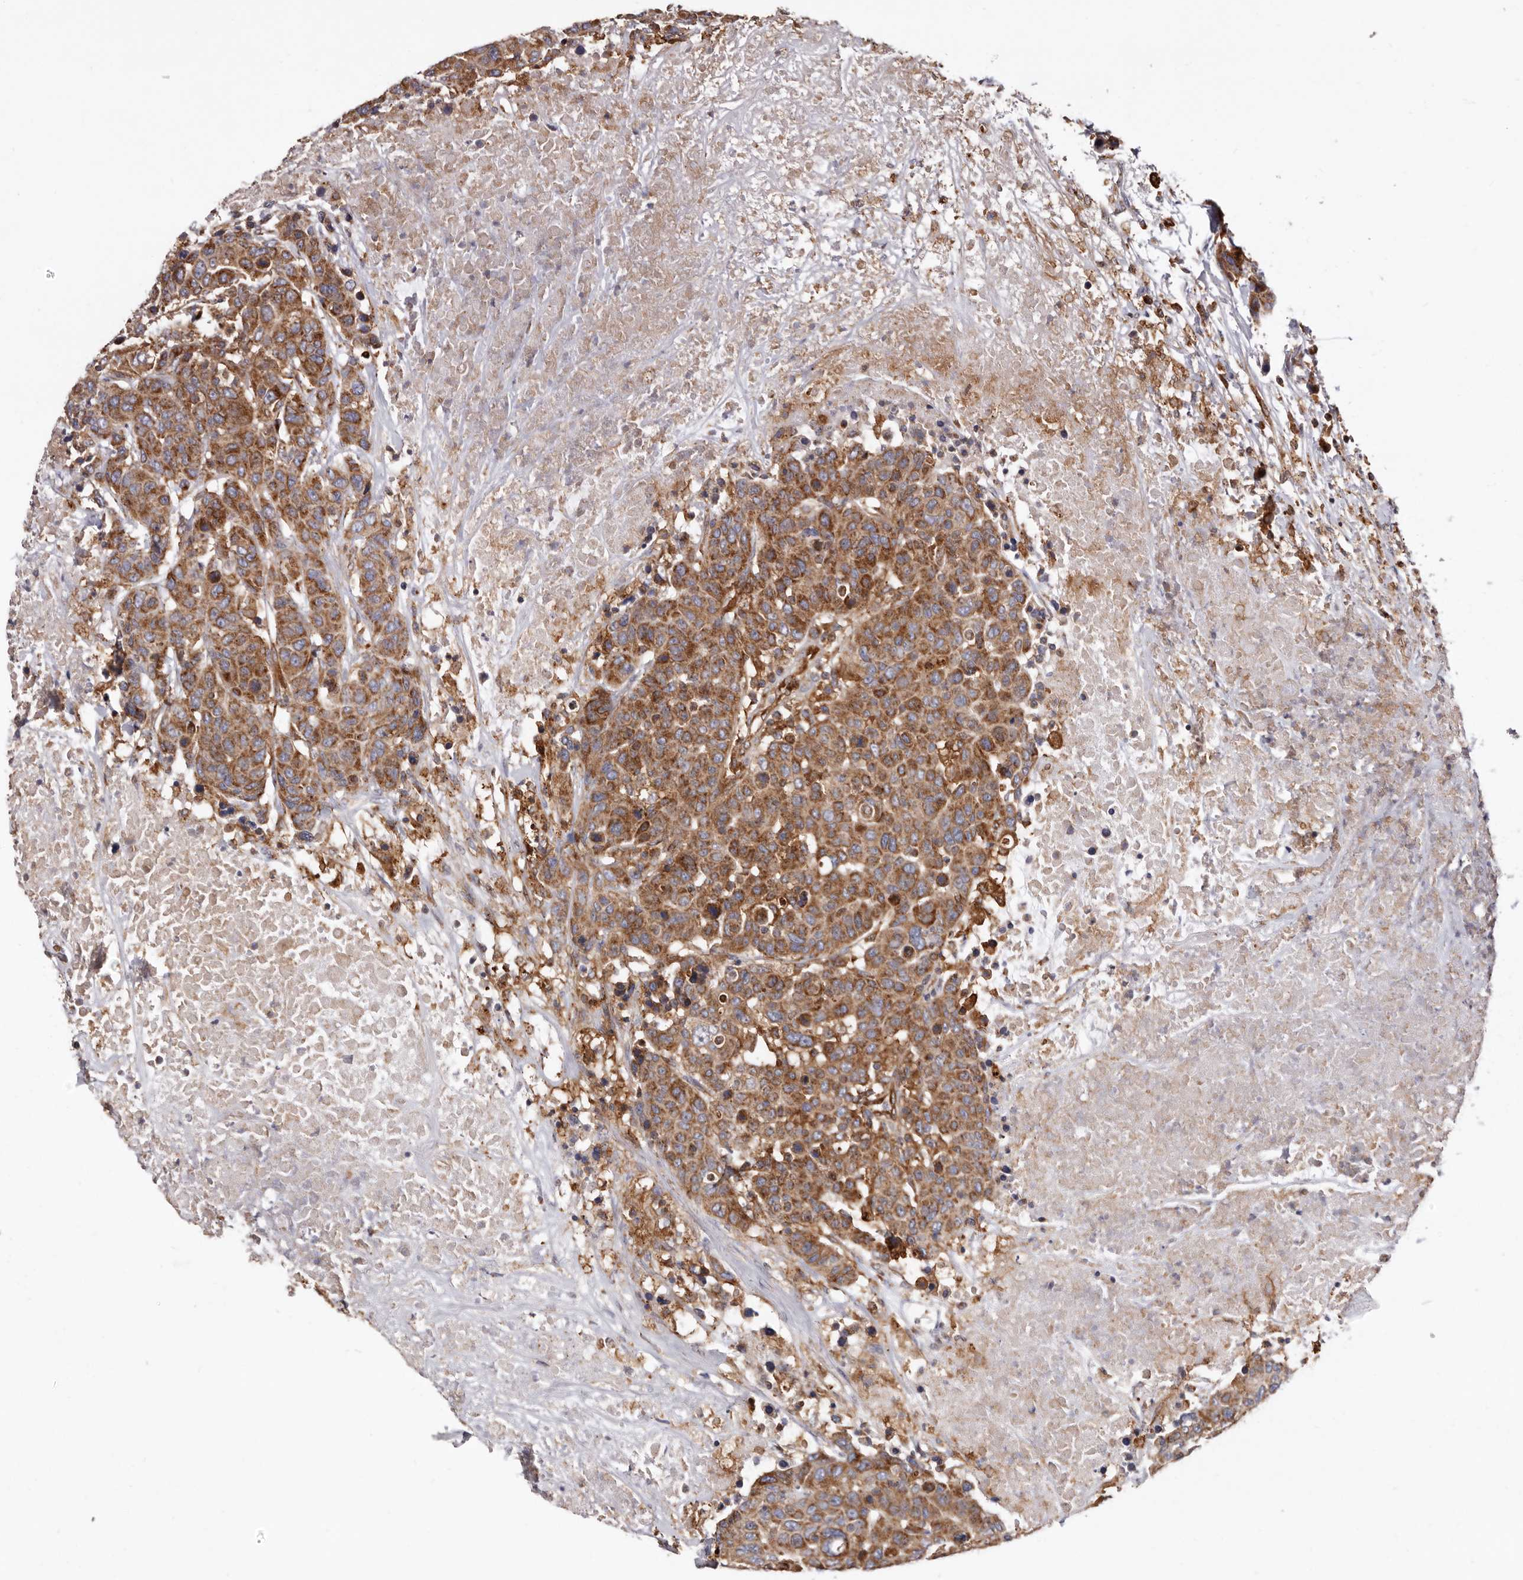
{"staining": {"intensity": "moderate", "quantity": ">75%", "location": "cytoplasmic/membranous"}, "tissue": "breast cancer", "cell_type": "Tumor cells", "image_type": "cancer", "snomed": [{"axis": "morphology", "description": "Duct carcinoma"}, {"axis": "topography", "description": "Breast"}], "caption": "Intraductal carcinoma (breast) was stained to show a protein in brown. There is medium levels of moderate cytoplasmic/membranous expression in about >75% of tumor cells. Ihc stains the protein of interest in brown and the nuclei are stained blue.", "gene": "COQ8B", "patient": {"sex": "female", "age": 37}}